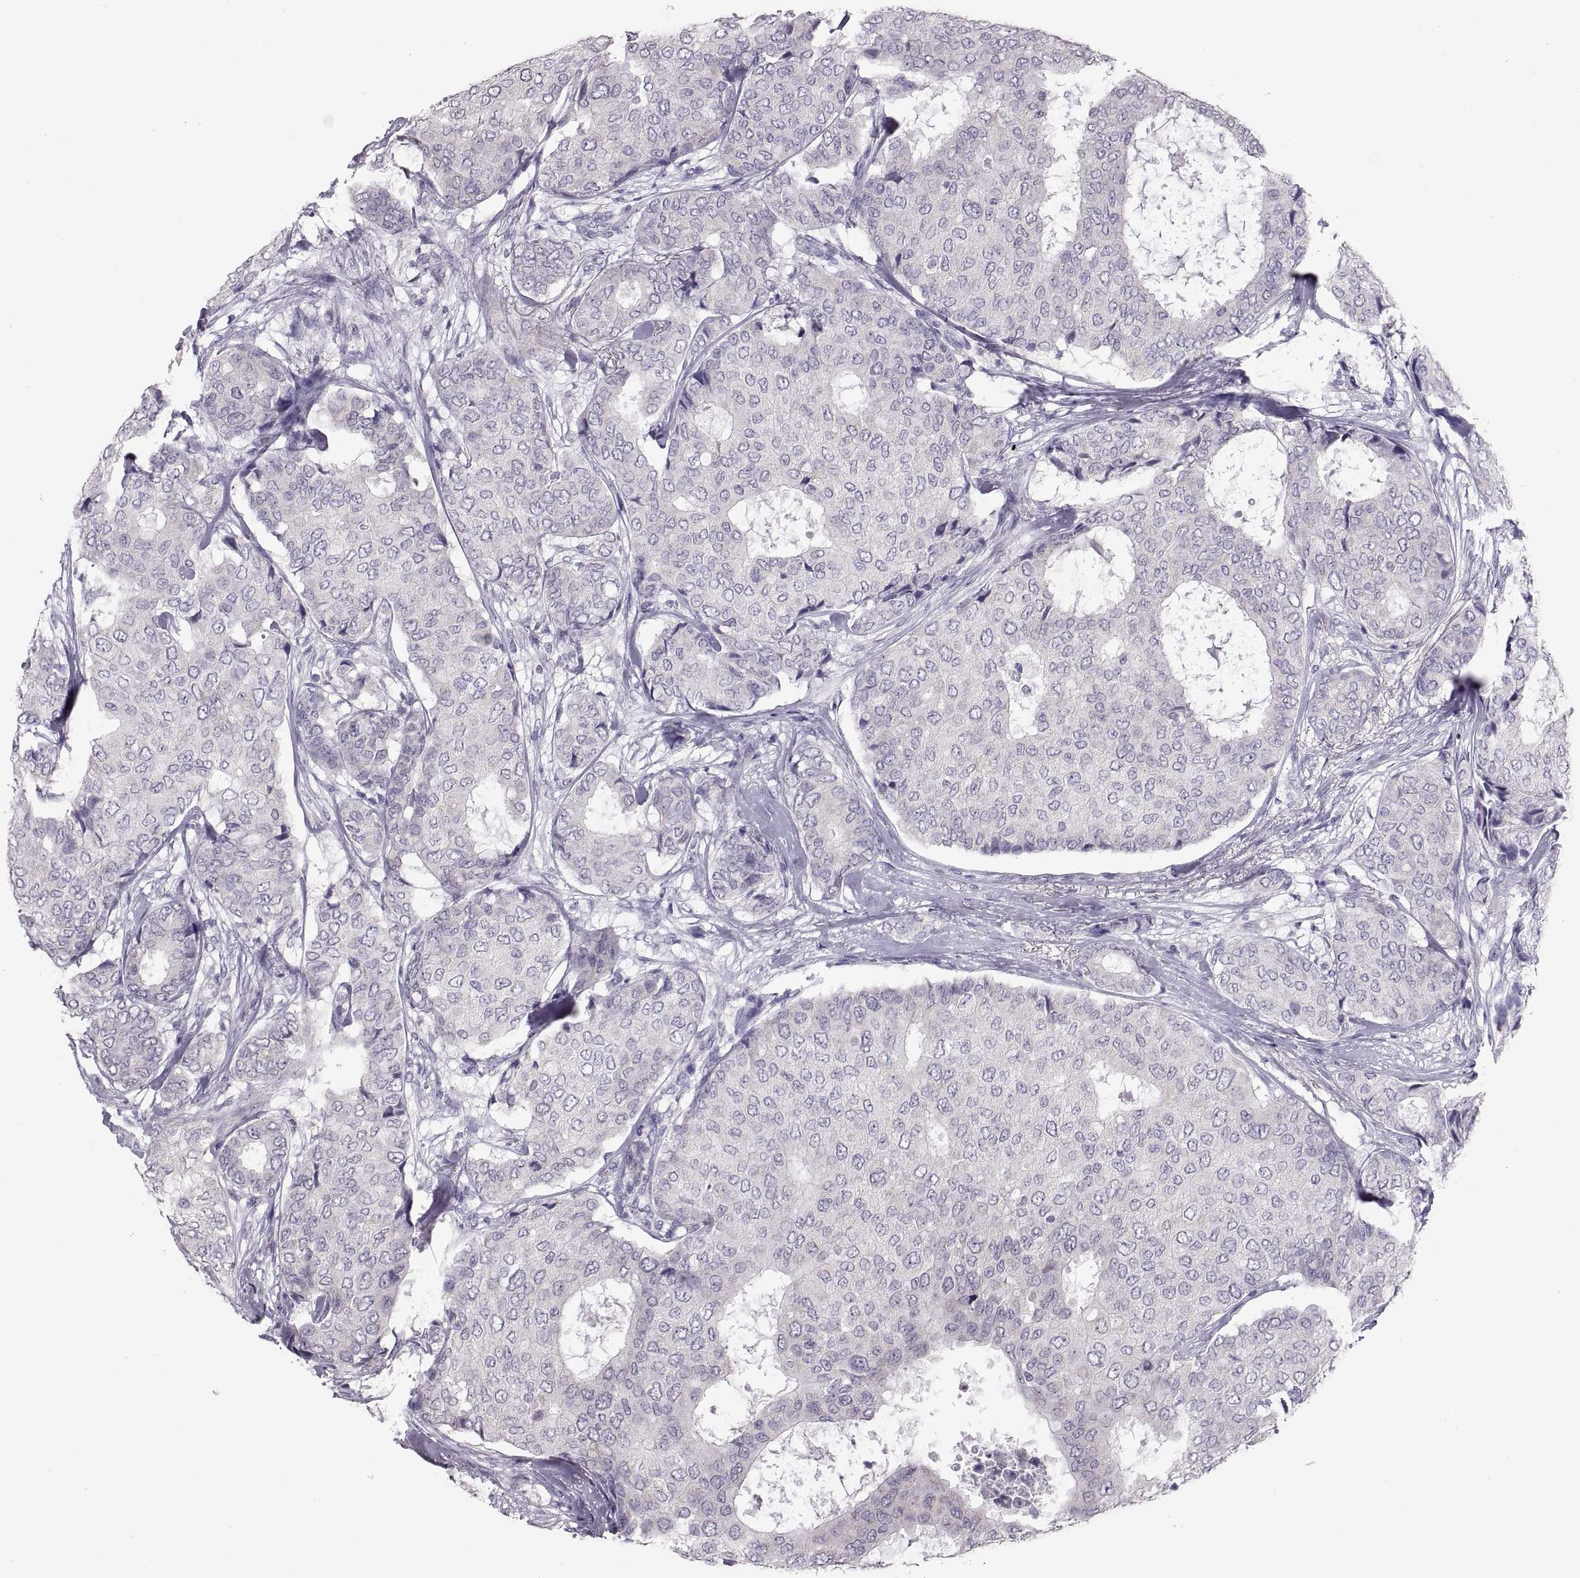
{"staining": {"intensity": "negative", "quantity": "none", "location": "none"}, "tissue": "breast cancer", "cell_type": "Tumor cells", "image_type": "cancer", "snomed": [{"axis": "morphology", "description": "Duct carcinoma"}, {"axis": "topography", "description": "Breast"}], "caption": "Immunohistochemistry (IHC) image of breast cancer stained for a protein (brown), which reveals no staining in tumor cells. (DAB immunohistochemistry, high magnification).", "gene": "WBP2NL", "patient": {"sex": "female", "age": 75}}